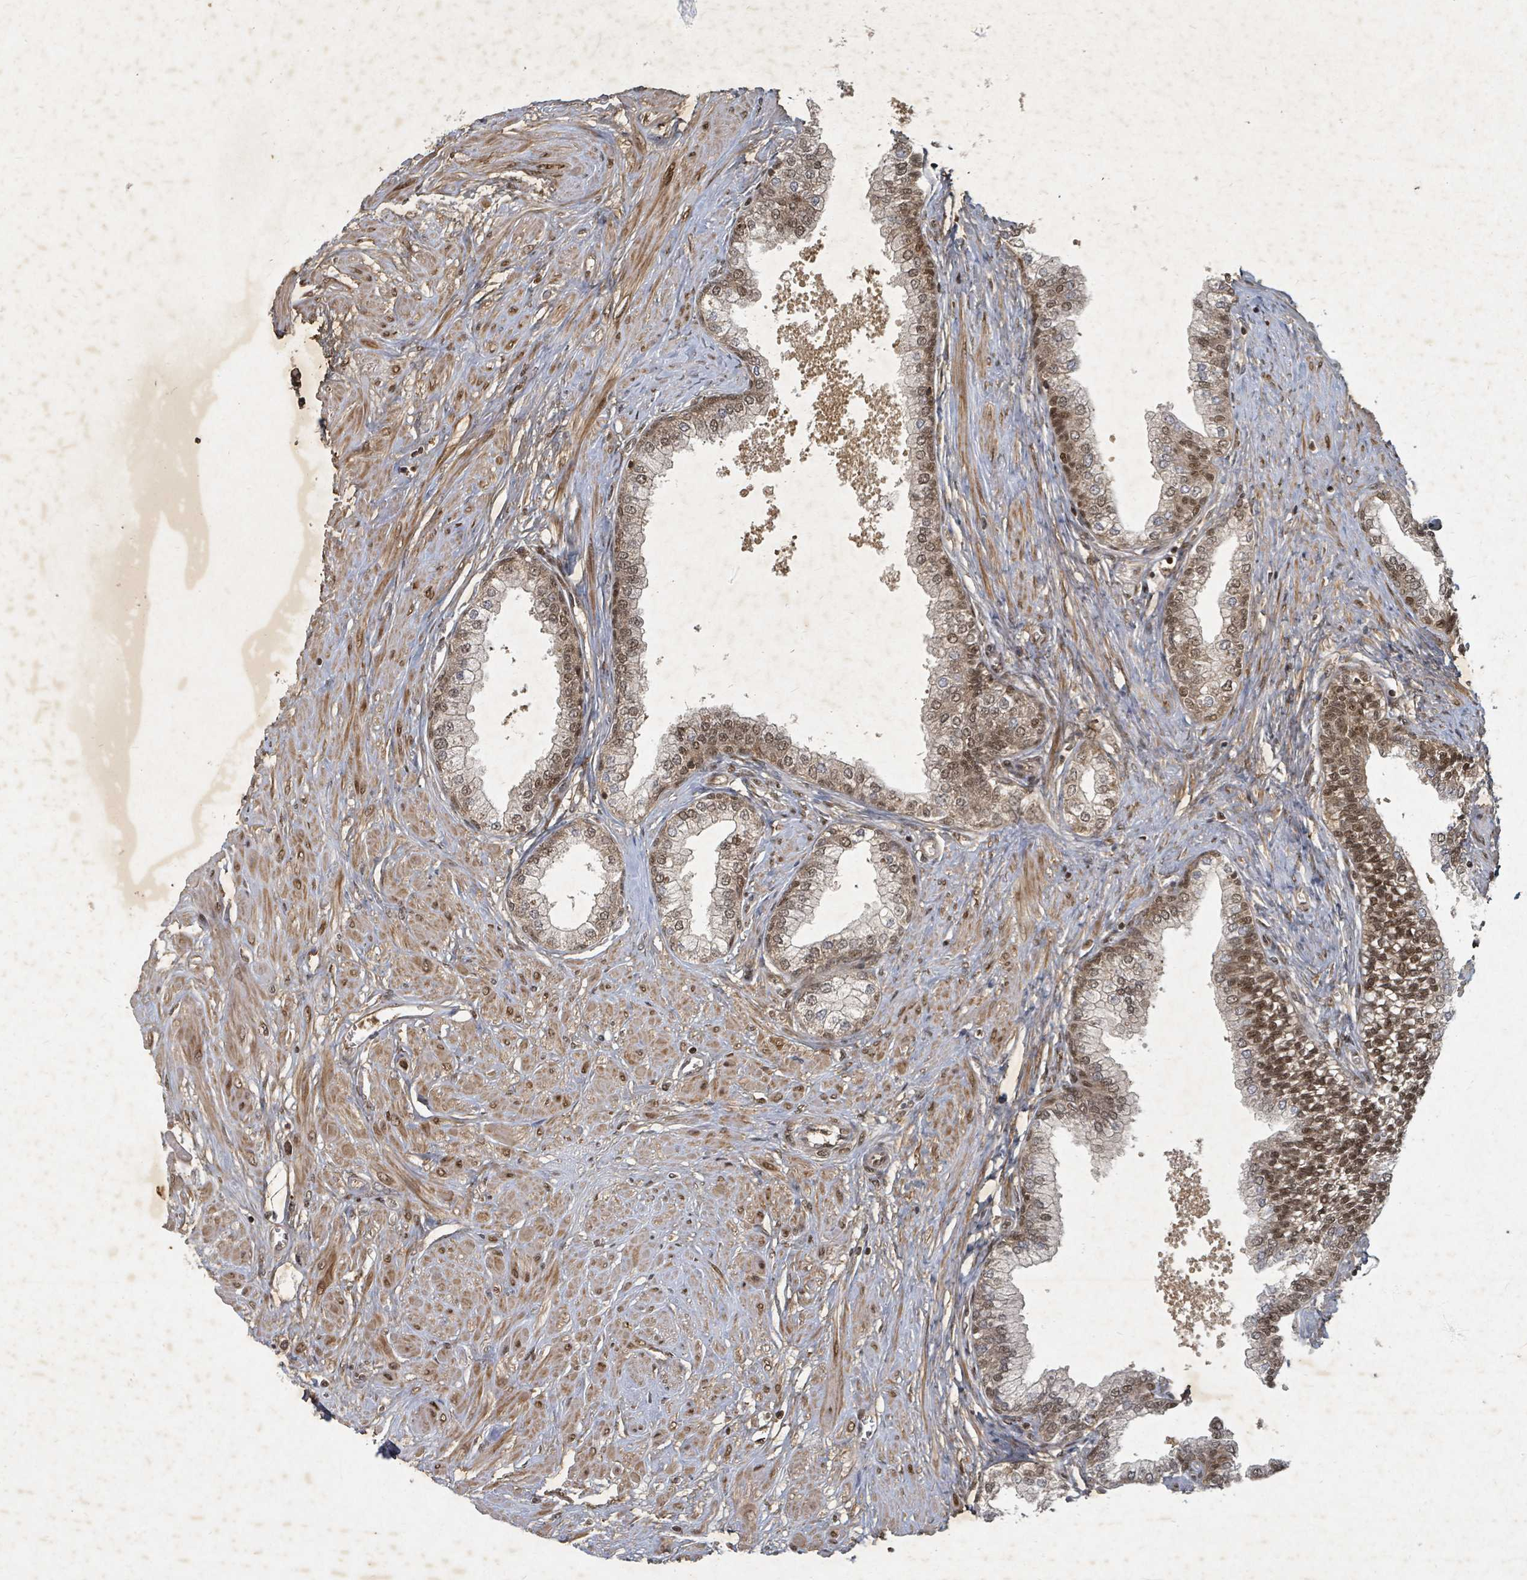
{"staining": {"intensity": "moderate", "quantity": "25%-75%", "location": "cytoplasmic/membranous,nuclear"}, "tissue": "prostate", "cell_type": "Glandular cells", "image_type": "normal", "snomed": [{"axis": "morphology", "description": "Normal tissue, NOS"}, {"axis": "topography", "description": "Prostate"}], "caption": "High-power microscopy captured an immunohistochemistry (IHC) micrograph of unremarkable prostate, revealing moderate cytoplasmic/membranous,nuclear positivity in about 25%-75% of glandular cells. The staining was performed using DAB (3,3'-diaminobenzidine) to visualize the protein expression in brown, while the nuclei were stained in blue with hematoxylin (Magnification: 20x).", "gene": "KDM4E", "patient": {"sex": "male", "age": 60}}